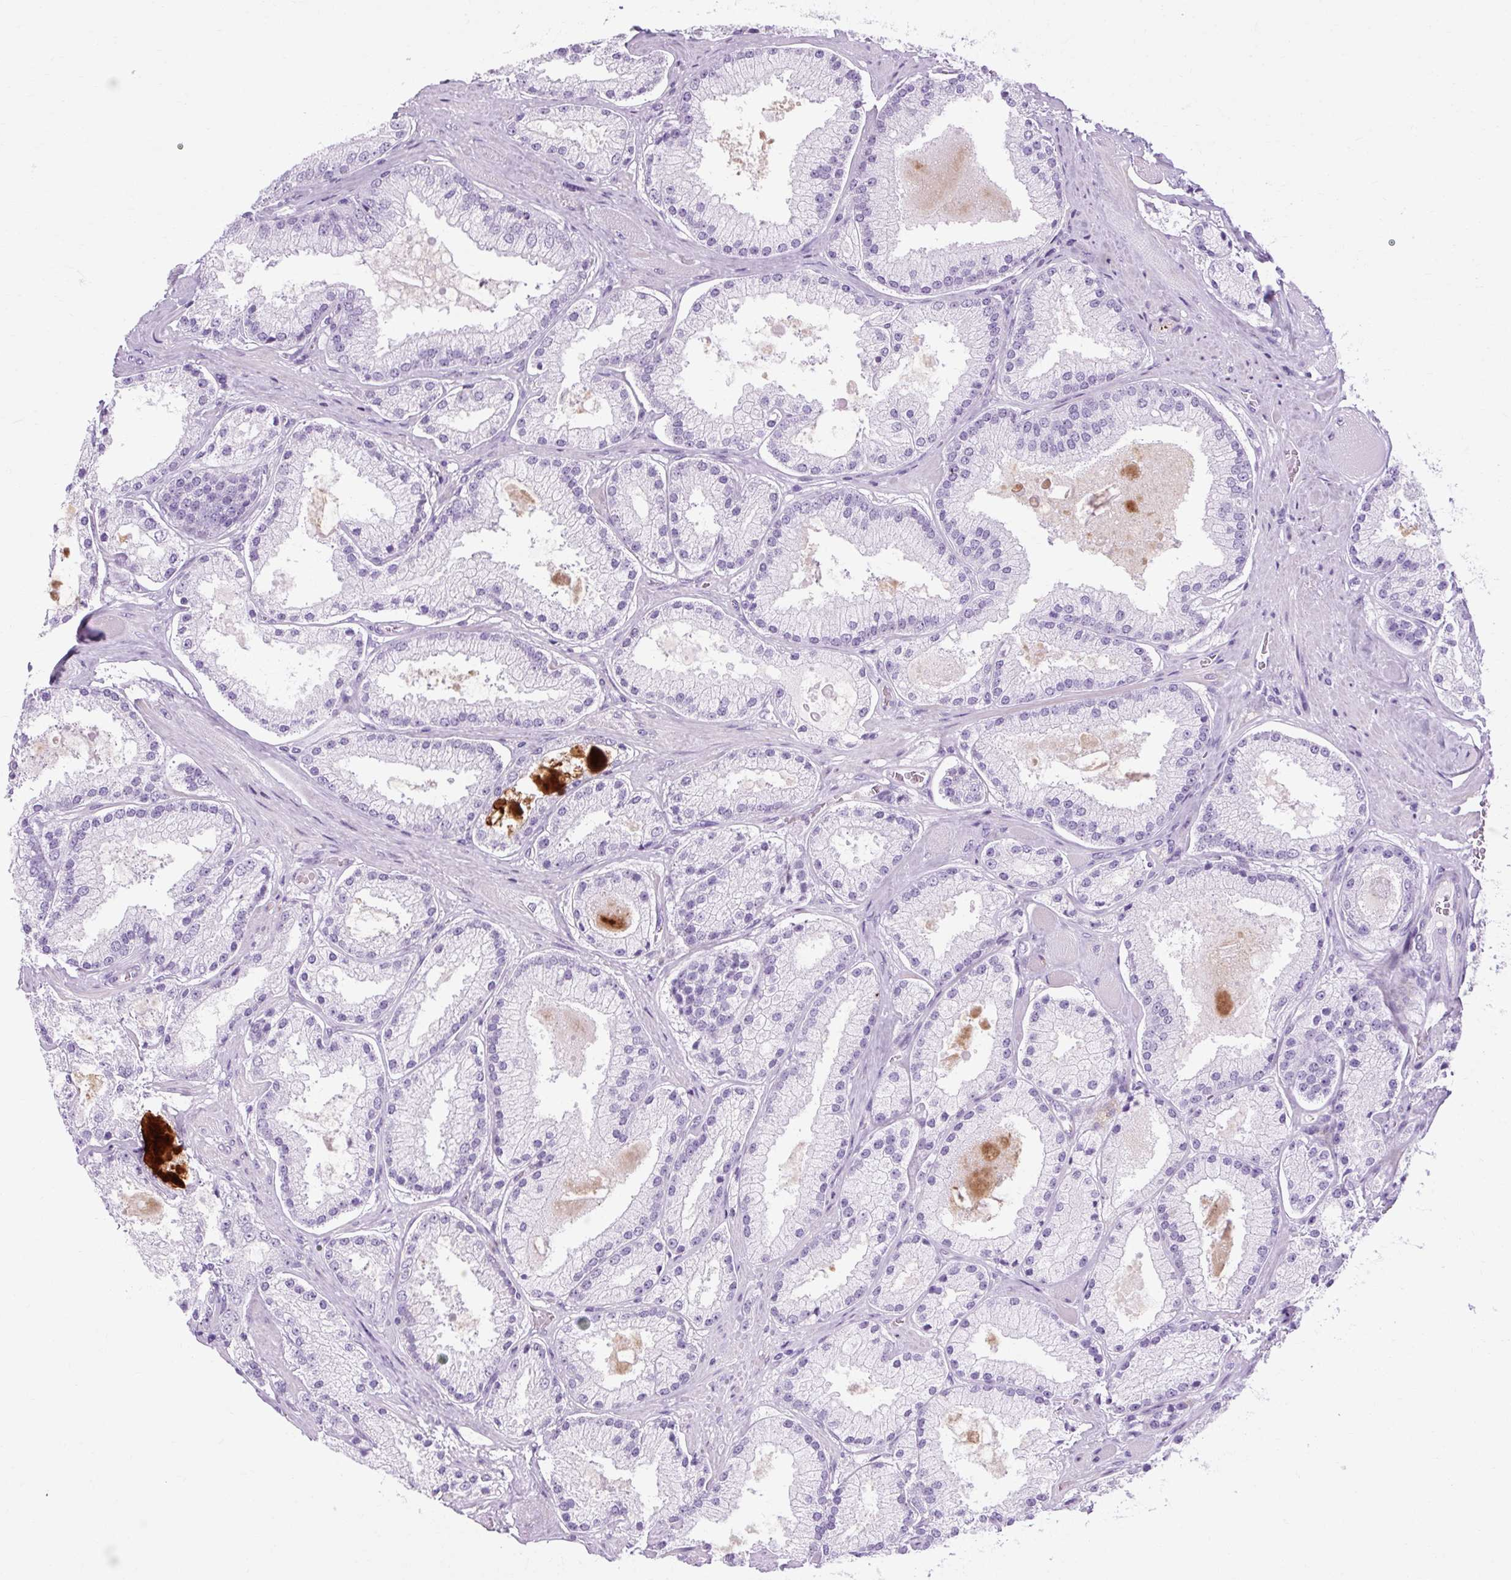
{"staining": {"intensity": "negative", "quantity": "none", "location": "none"}, "tissue": "prostate cancer", "cell_type": "Tumor cells", "image_type": "cancer", "snomed": [{"axis": "morphology", "description": "Adenocarcinoma, High grade"}, {"axis": "topography", "description": "Prostate"}], "caption": "The image exhibits no staining of tumor cells in prostate cancer.", "gene": "OOEP", "patient": {"sex": "male", "age": 68}}